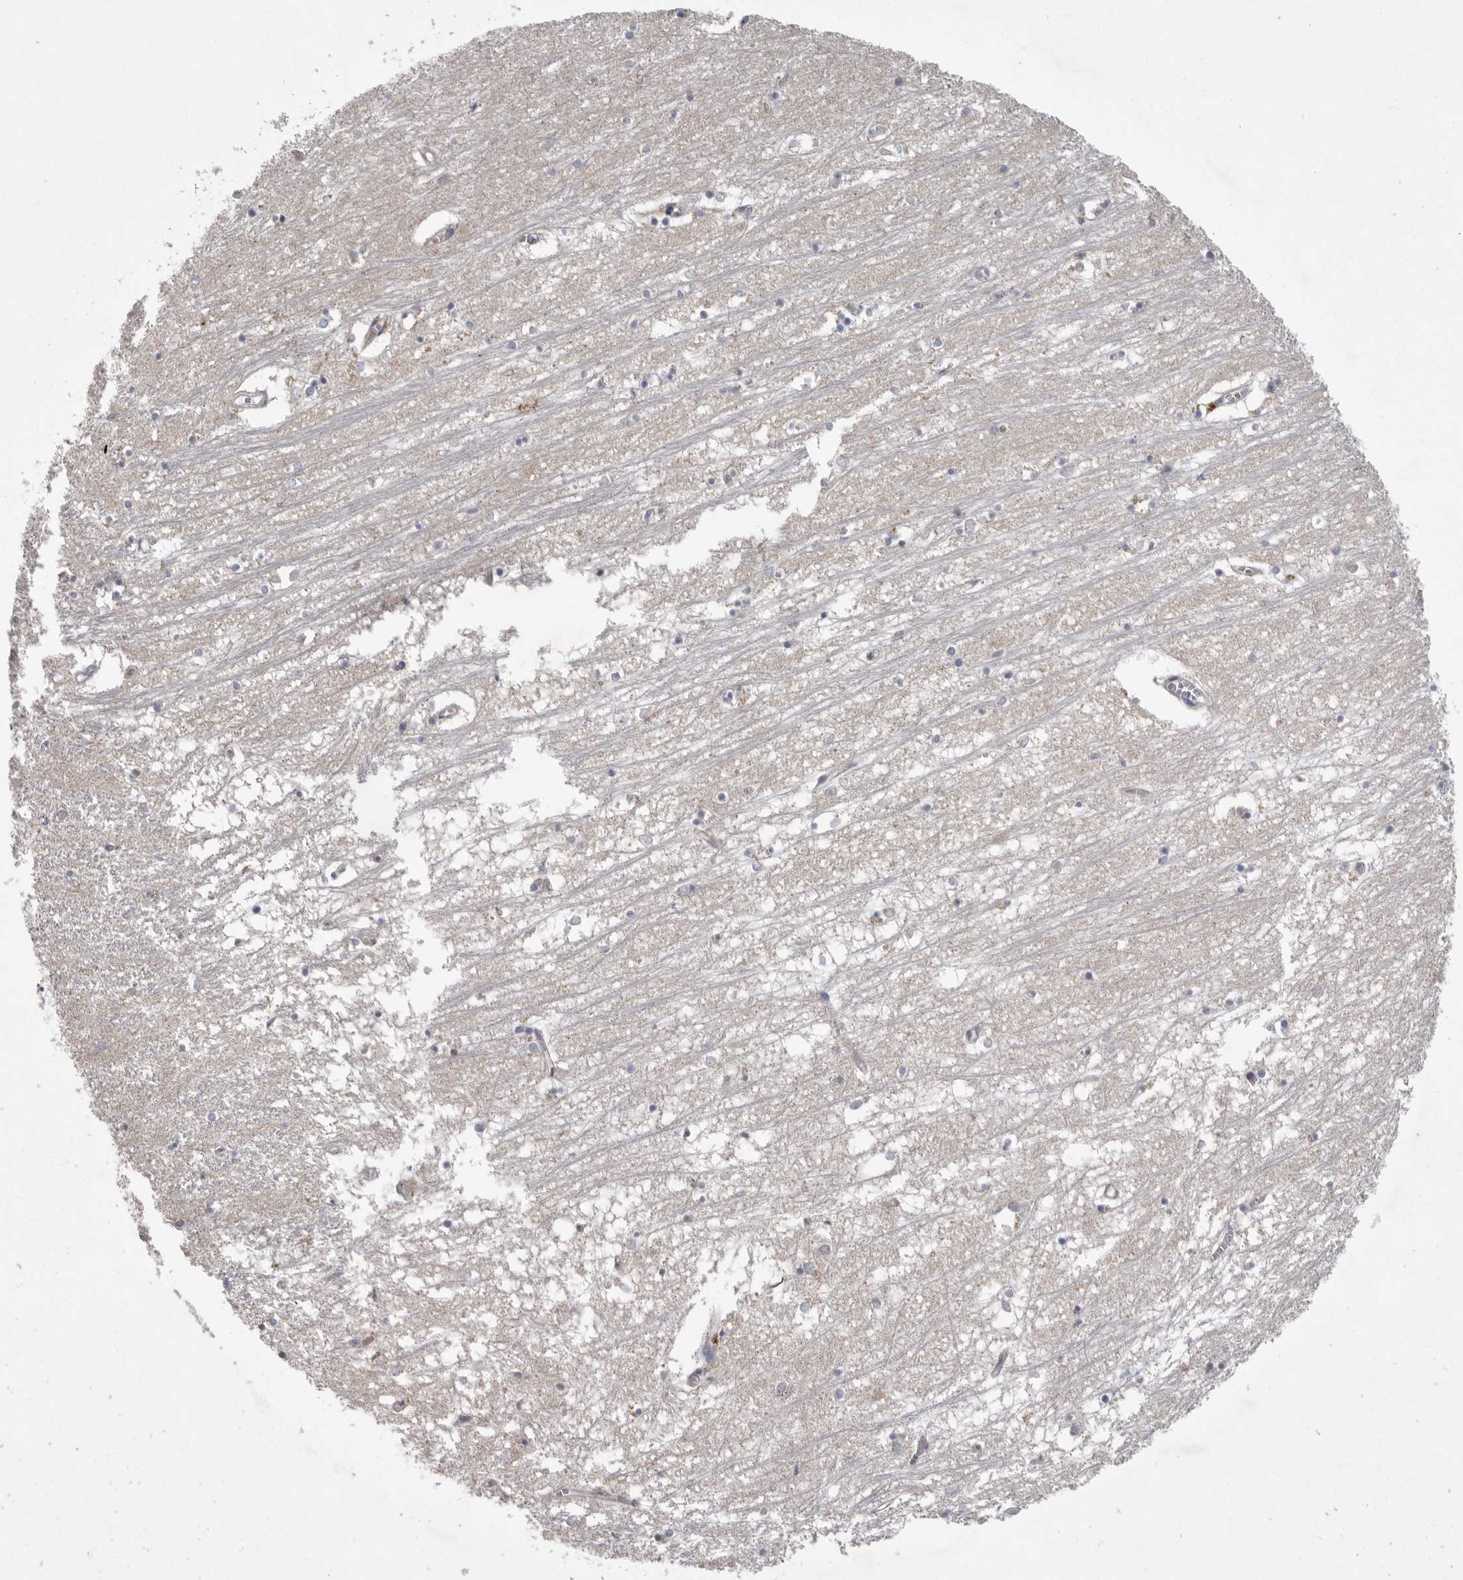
{"staining": {"intensity": "weak", "quantity": "<25%", "location": "cytoplasmic/membranous"}, "tissue": "hippocampus", "cell_type": "Glial cells", "image_type": "normal", "snomed": [{"axis": "morphology", "description": "Normal tissue, NOS"}, {"axis": "topography", "description": "Hippocampus"}], "caption": "High magnification brightfield microscopy of benign hippocampus stained with DAB (brown) and counterstained with hematoxylin (blue): glial cells show no significant expression. (DAB (3,3'-diaminobenzidine) IHC visualized using brightfield microscopy, high magnification).", "gene": "CRP", "patient": {"sex": "male", "age": 70}}